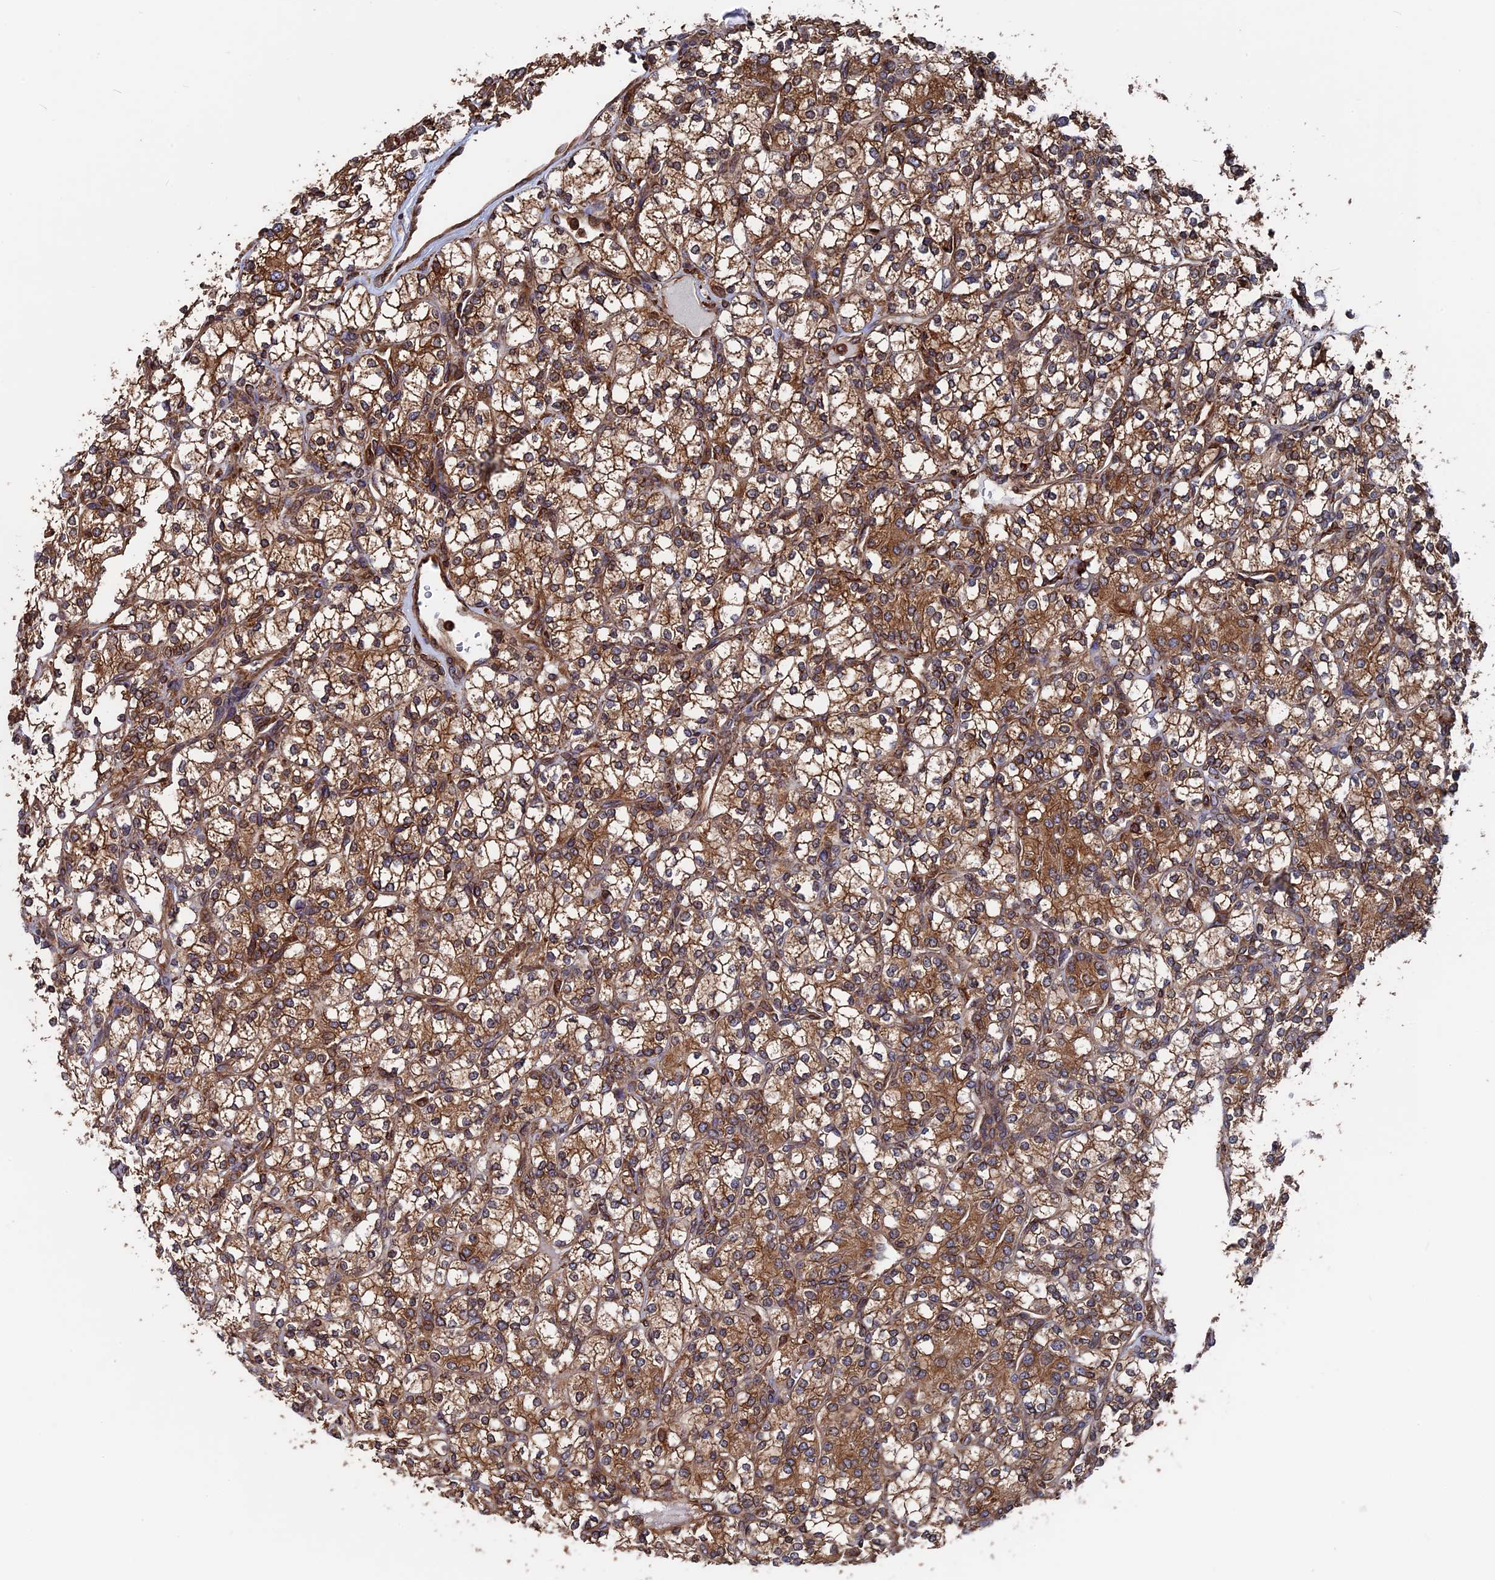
{"staining": {"intensity": "moderate", "quantity": ">75%", "location": "cytoplasmic/membranous"}, "tissue": "renal cancer", "cell_type": "Tumor cells", "image_type": "cancer", "snomed": [{"axis": "morphology", "description": "Adenocarcinoma, NOS"}, {"axis": "topography", "description": "Kidney"}], "caption": "A photomicrograph of renal cancer (adenocarcinoma) stained for a protein exhibits moderate cytoplasmic/membranous brown staining in tumor cells. Using DAB (3,3'-diaminobenzidine) (brown) and hematoxylin (blue) stains, captured at high magnification using brightfield microscopy.", "gene": "RPUSD1", "patient": {"sex": "male", "age": 77}}